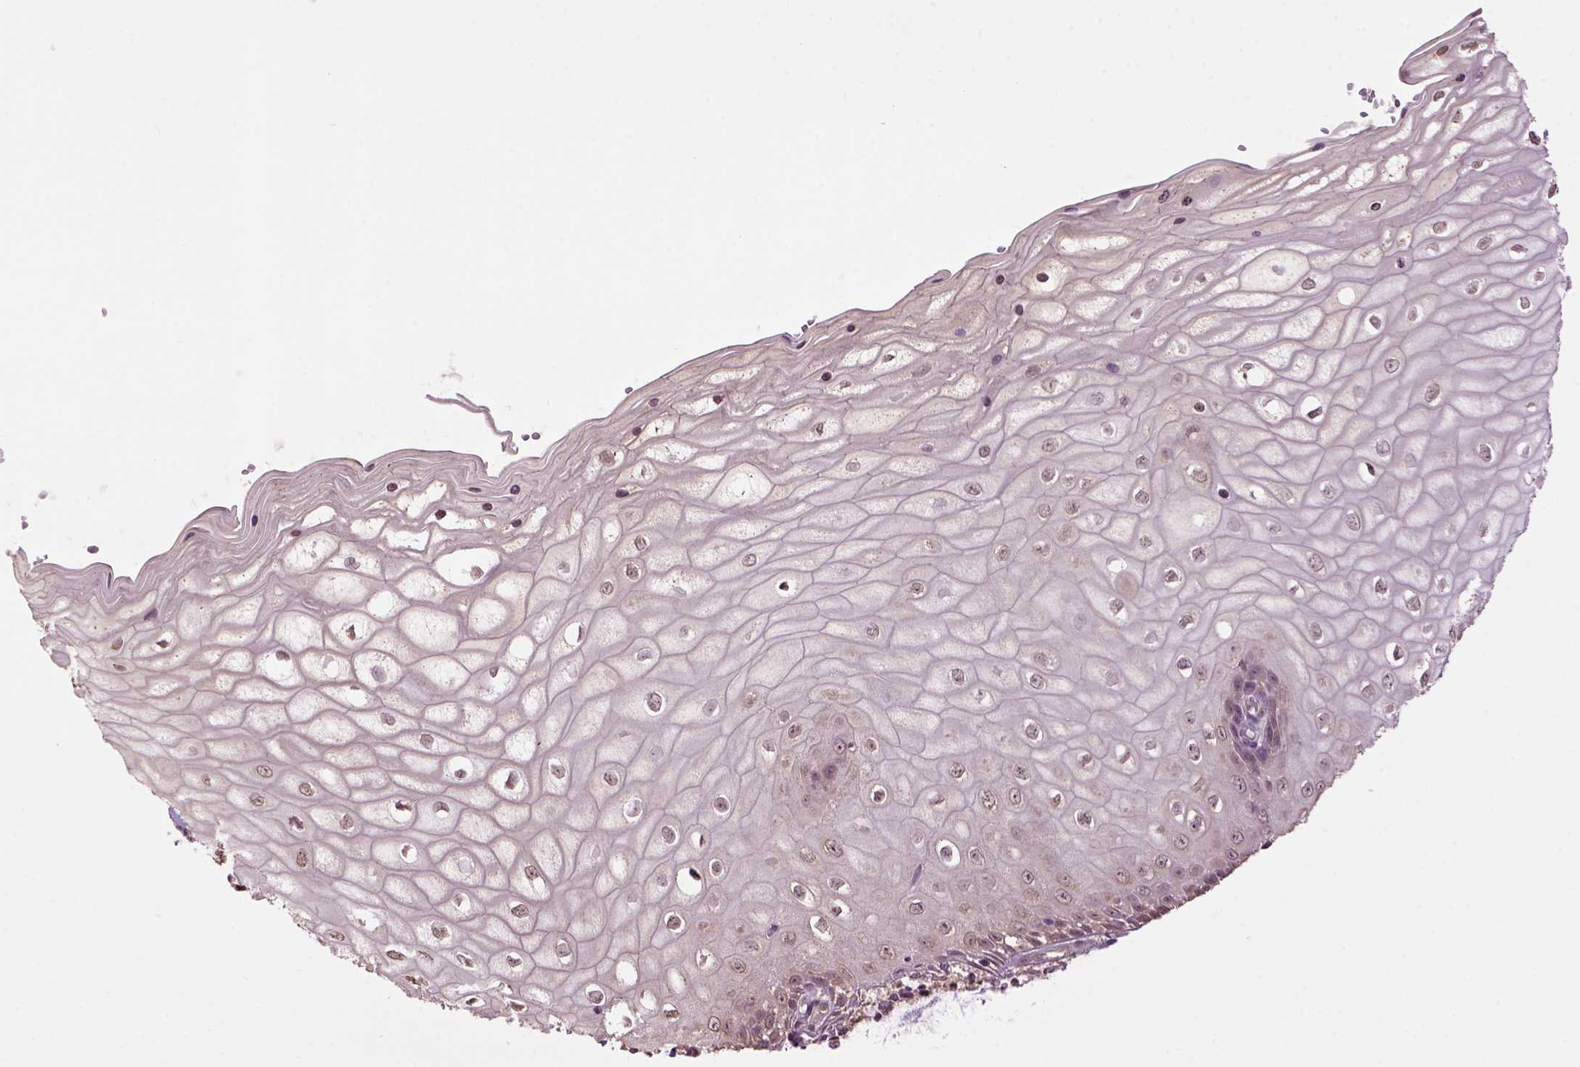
{"staining": {"intensity": "weak", "quantity": "25%-75%", "location": "cytoplasmic/membranous"}, "tissue": "cervix", "cell_type": "Glandular cells", "image_type": "normal", "snomed": [{"axis": "morphology", "description": "Normal tissue, NOS"}, {"axis": "topography", "description": "Cervix"}], "caption": "A high-resolution photomicrograph shows immunohistochemistry staining of normal cervix, which exhibits weak cytoplasmic/membranous staining in approximately 25%-75% of glandular cells.", "gene": "WDR17", "patient": {"sex": "female", "age": 37}}